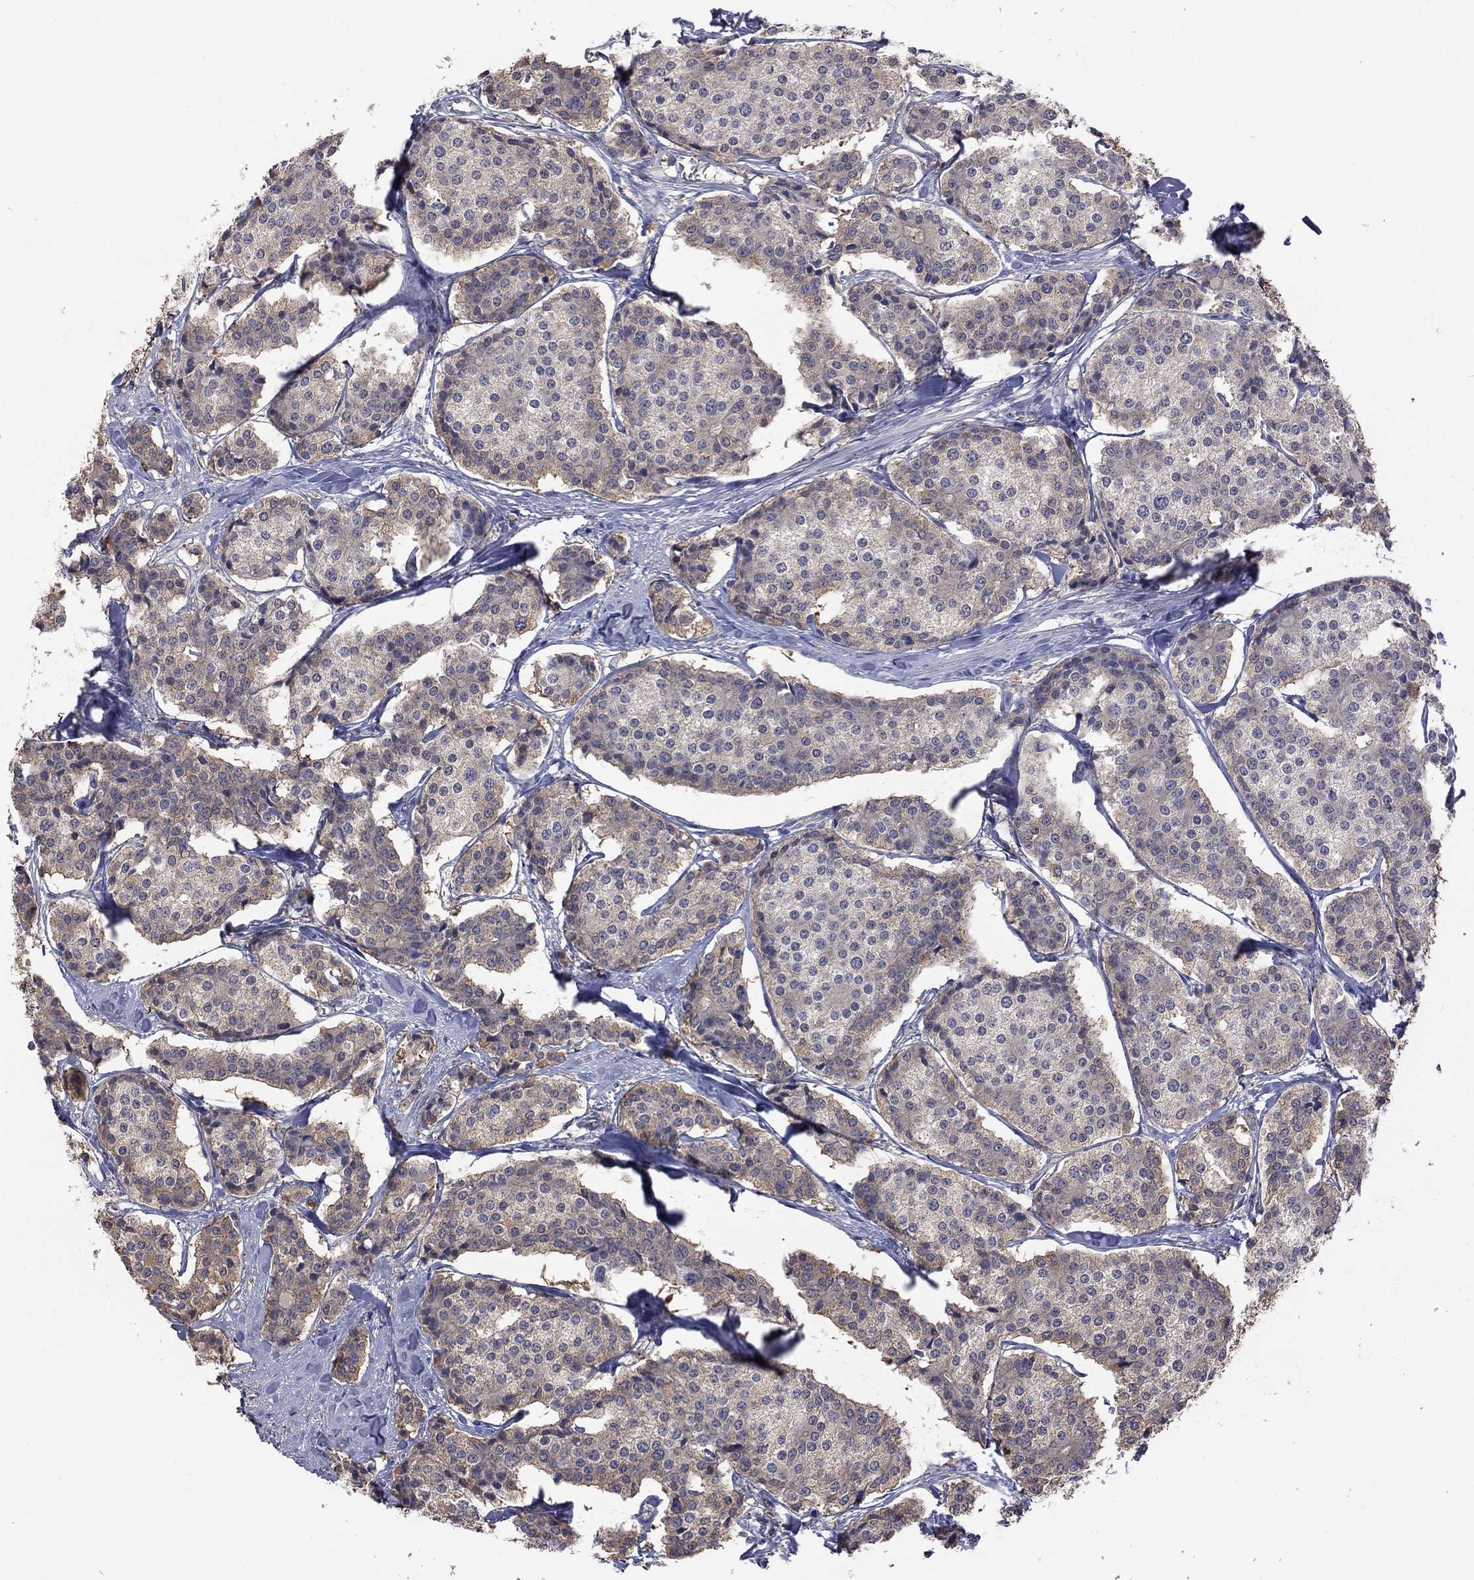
{"staining": {"intensity": "weak", "quantity": ">75%", "location": "cytoplasmic/membranous"}, "tissue": "carcinoid", "cell_type": "Tumor cells", "image_type": "cancer", "snomed": [{"axis": "morphology", "description": "Carcinoid, malignant, NOS"}, {"axis": "topography", "description": "Small intestine"}], "caption": "This is an image of immunohistochemistry staining of carcinoid, which shows weak staining in the cytoplasmic/membranous of tumor cells.", "gene": "HYLS1", "patient": {"sex": "female", "age": 65}}